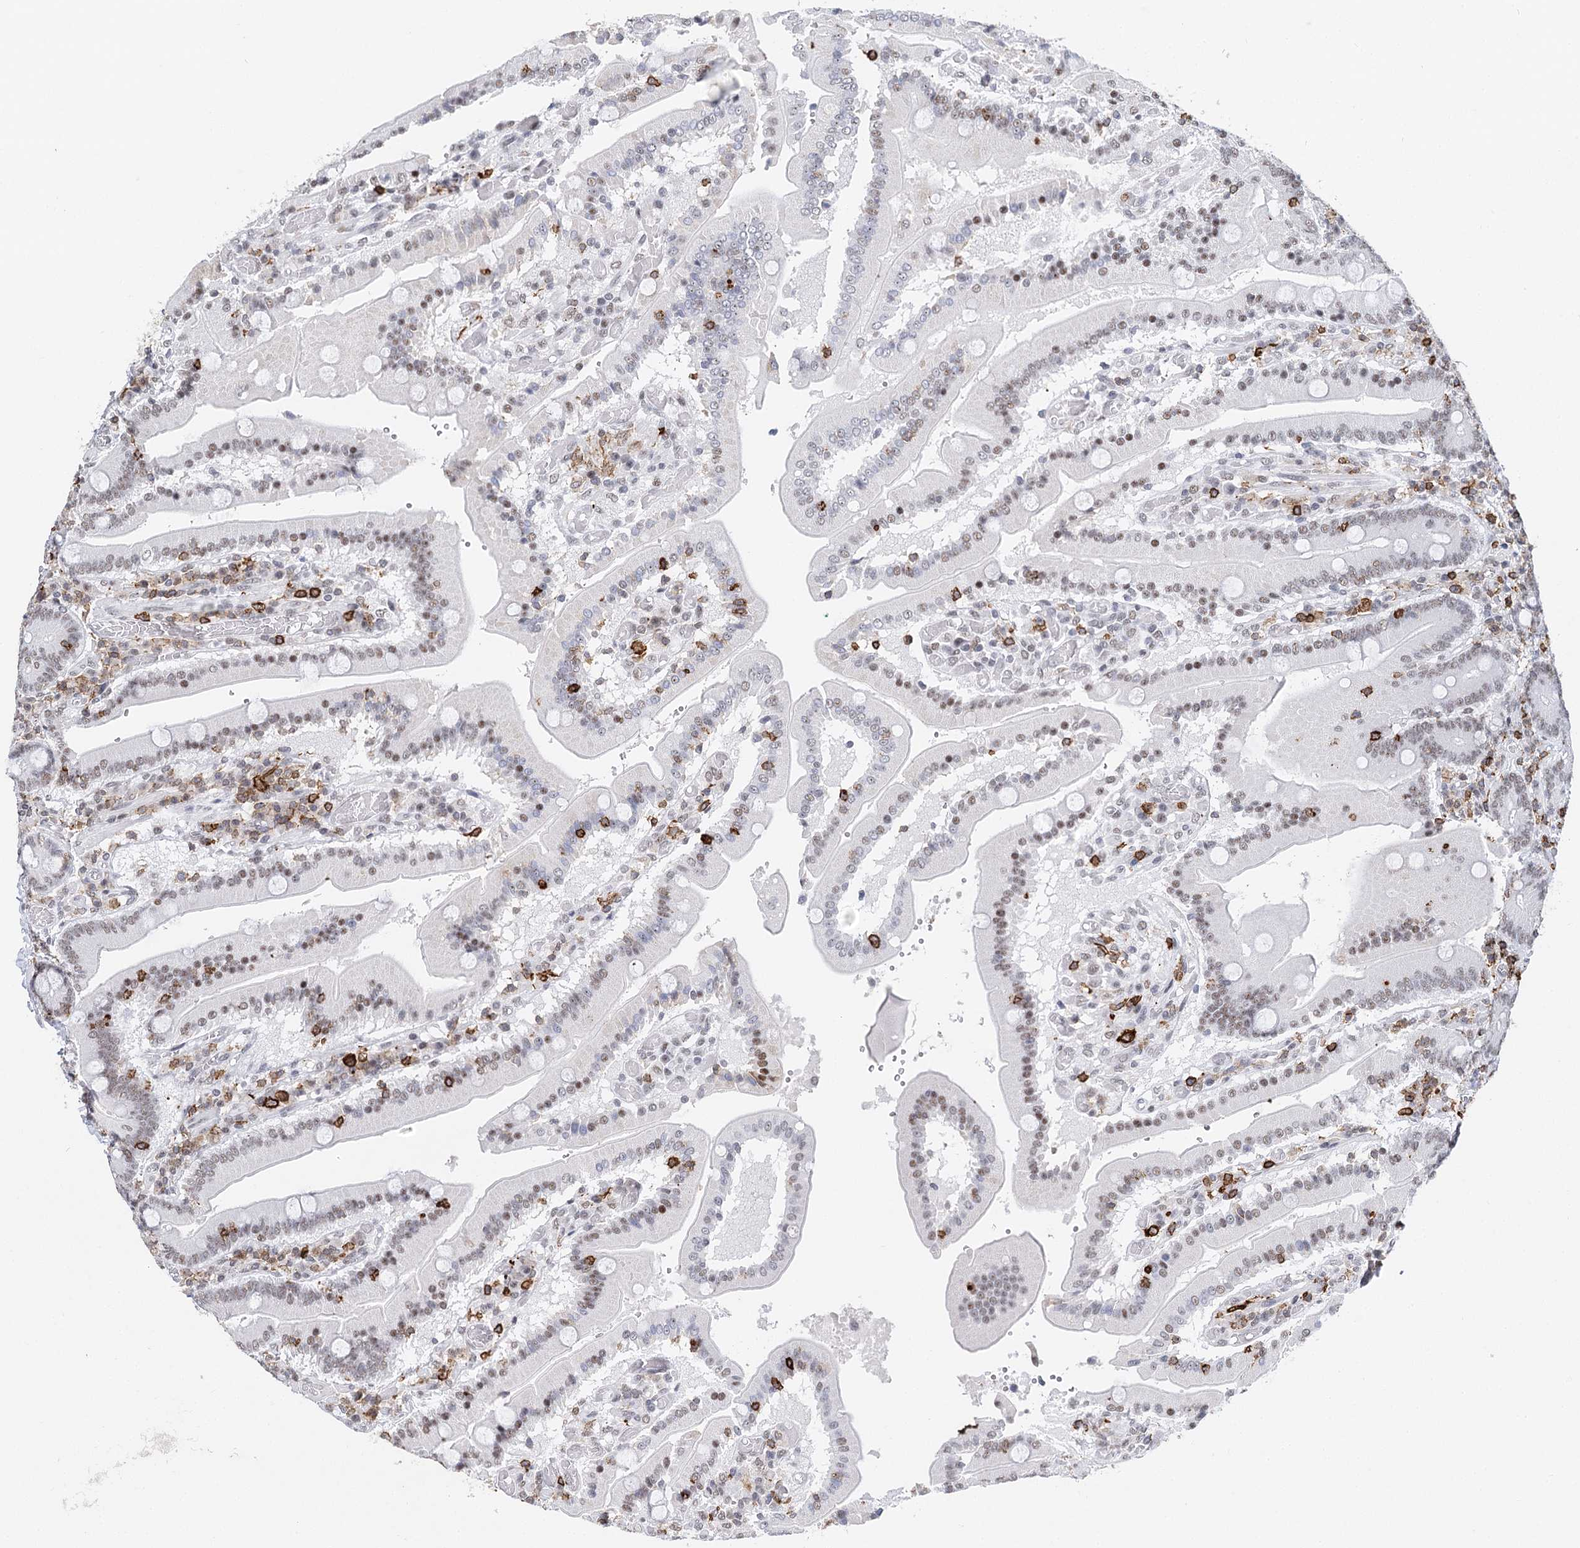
{"staining": {"intensity": "weak", "quantity": "25%-75%", "location": "nuclear"}, "tissue": "duodenum", "cell_type": "Glandular cells", "image_type": "normal", "snomed": [{"axis": "morphology", "description": "Normal tissue, NOS"}, {"axis": "topography", "description": "Duodenum"}], "caption": "Protein staining demonstrates weak nuclear staining in approximately 25%-75% of glandular cells in unremarkable duodenum.", "gene": "BARD1", "patient": {"sex": "female", "age": 62}}